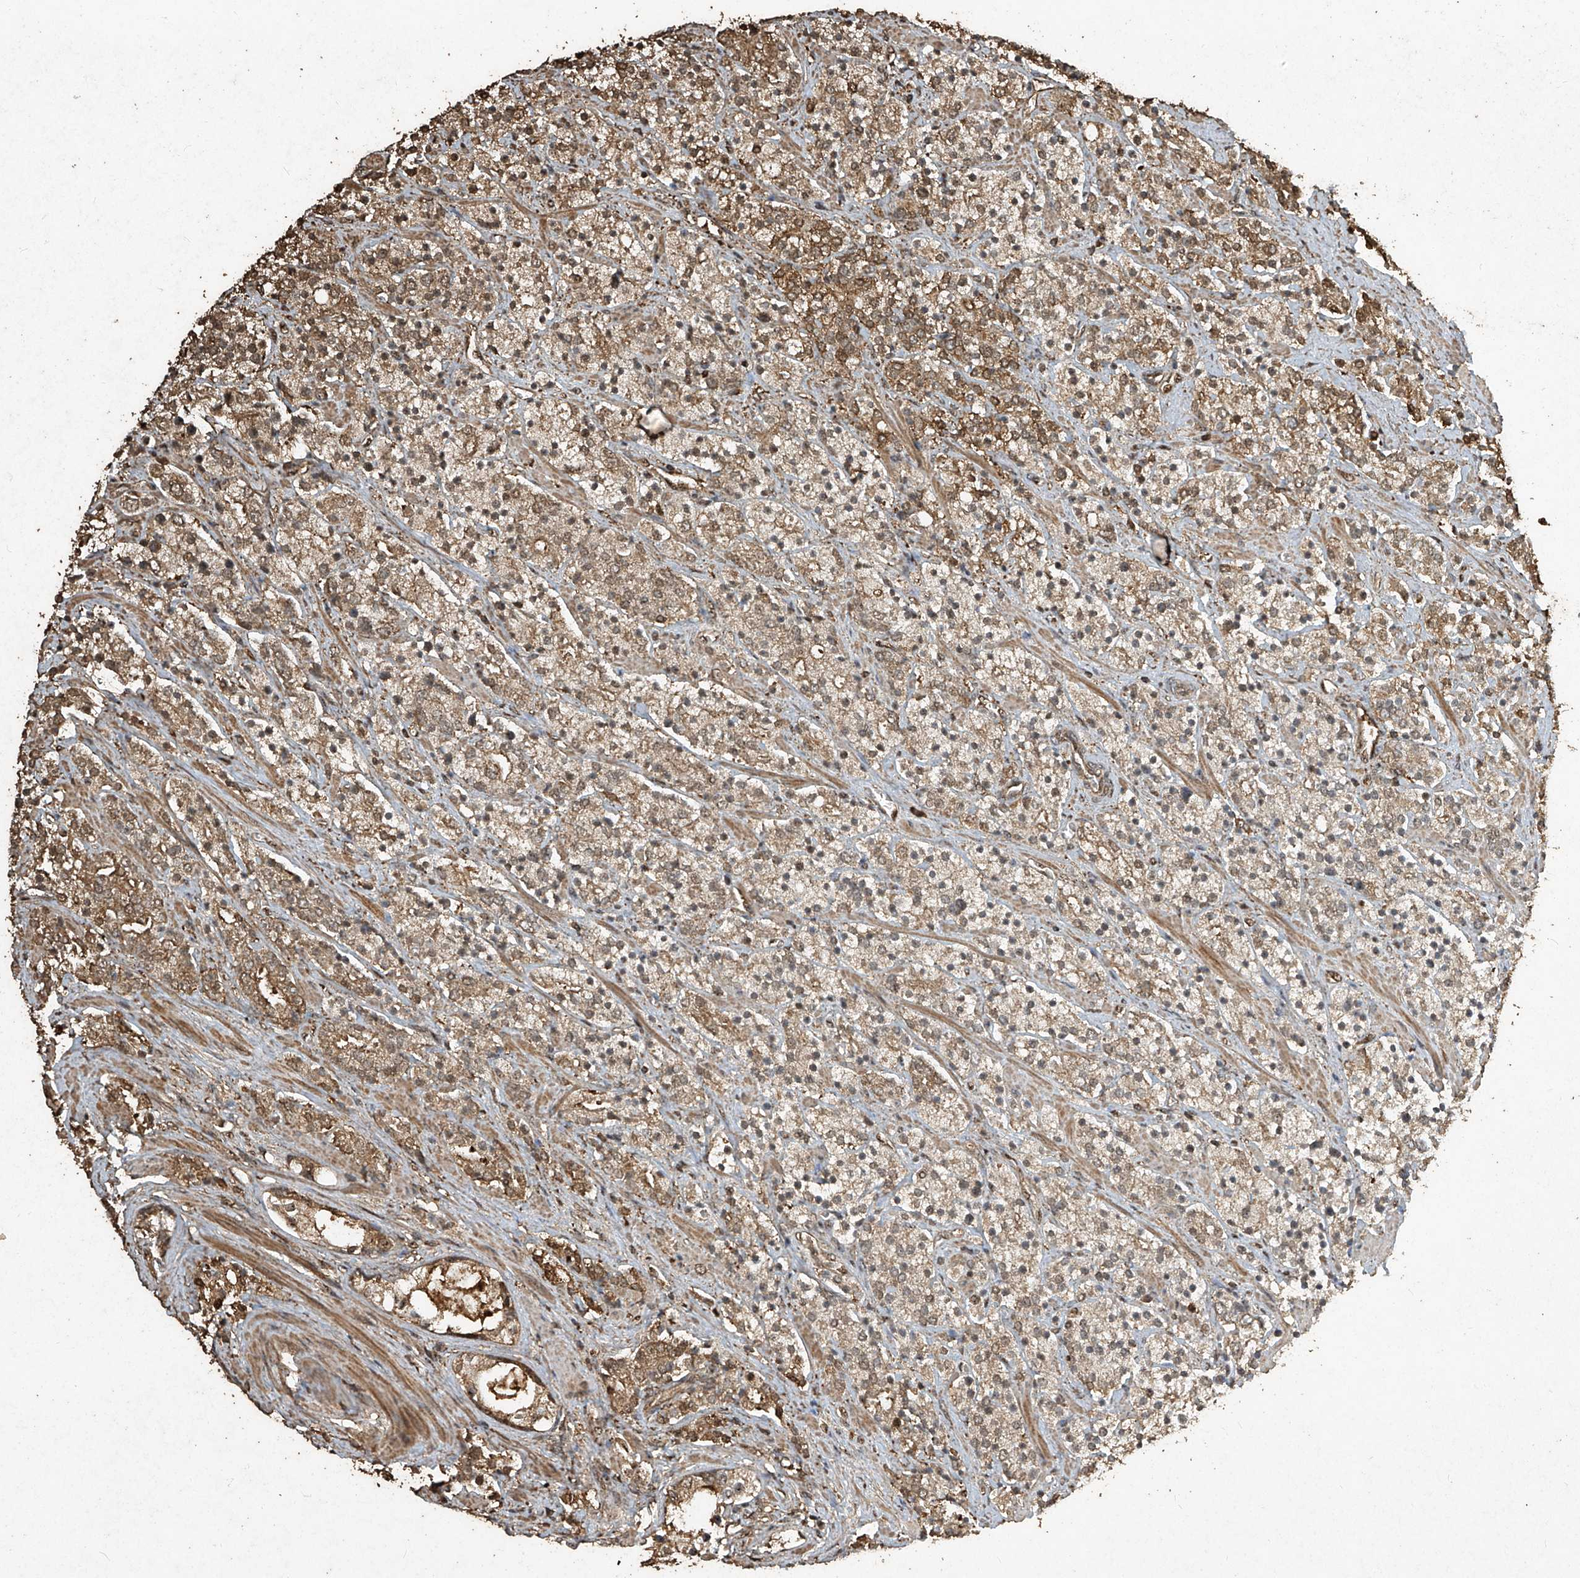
{"staining": {"intensity": "moderate", "quantity": "25%-75%", "location": "cytoplasmic/membranous"}, "tissue": "prostate cancer", "cell_type": "Tumor cells", "image_type": "cancer", "snomed": [{"axis": "morphology", "description": "Adenocarcinoma, High grade"}, {"axis": "topography", "description": "Prostate"}], "caption": "This histopathology image demonstrates immunohistochemistry (IHC) staining of high-grade adenocarcinoma (prostate), with medium moderate cytoplasmic/membranous expression in about 25%-75% of tumor cells.", "gene": "ERBB3", "patient": {"sex": "male", "age": 71}}